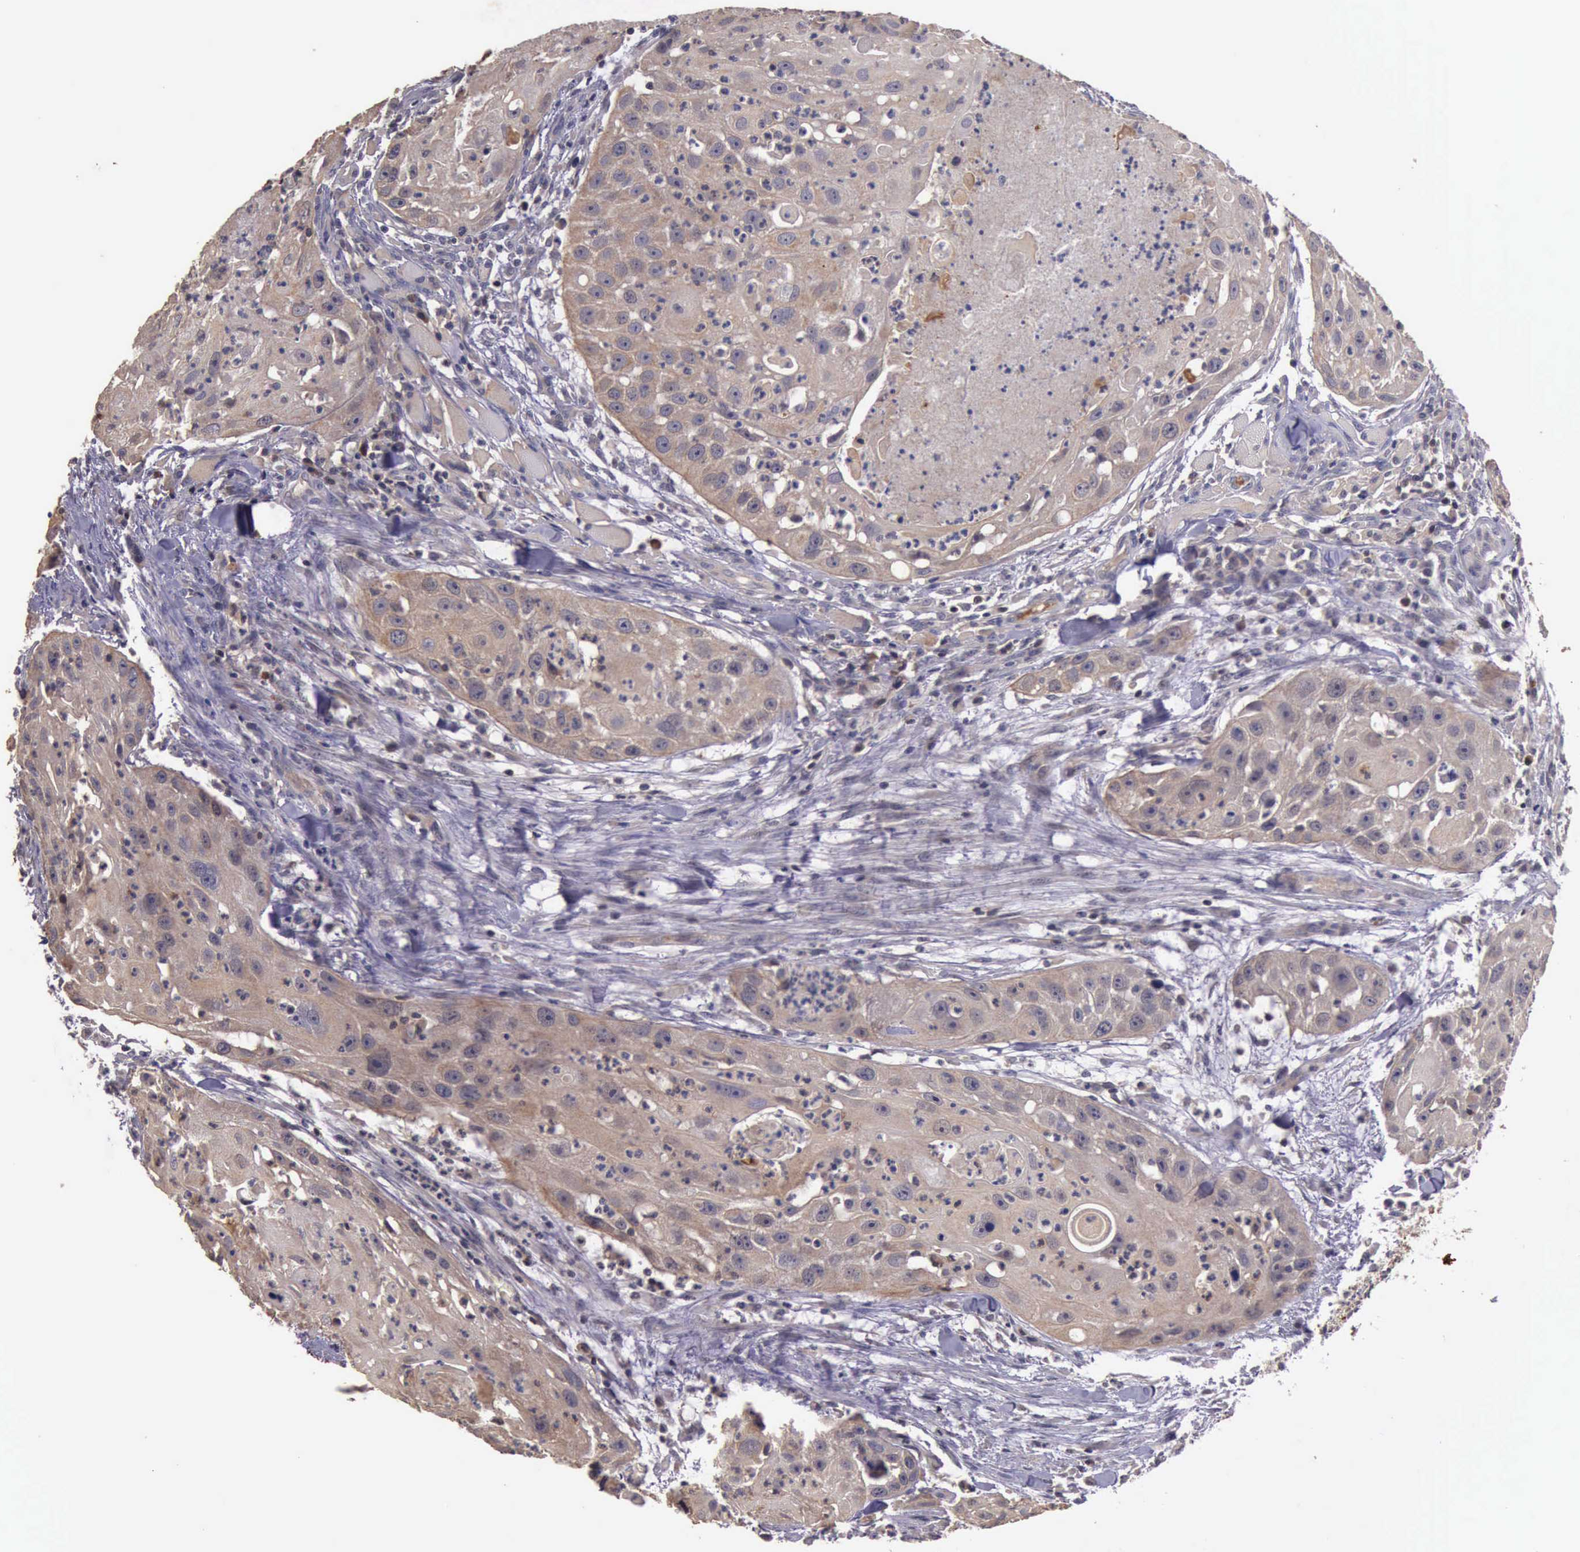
{"staining": {"intensity": "weak", "quantity": ">75%", "location": "cytoplasmic/membranous"}, "tissue": "head and neck cancer", "cell_type": "Tumor cells", "image_type": "cancer", "snomed": [{"axis": "morphology", "description": "Squamous cell carcinoma, NOS"}, {"axis": "topography", "description": "Head-Neck"}], "caption": "Approximately >75% of tumor cells in human head and neck cancer (squamous cell carcinoma) reveal weak cytoplasmic/membranous protein expression as visualized by brown immunohistochemical staining.", "gene": "RAB39B", "patient": {"sex": "male", "age": 64}}